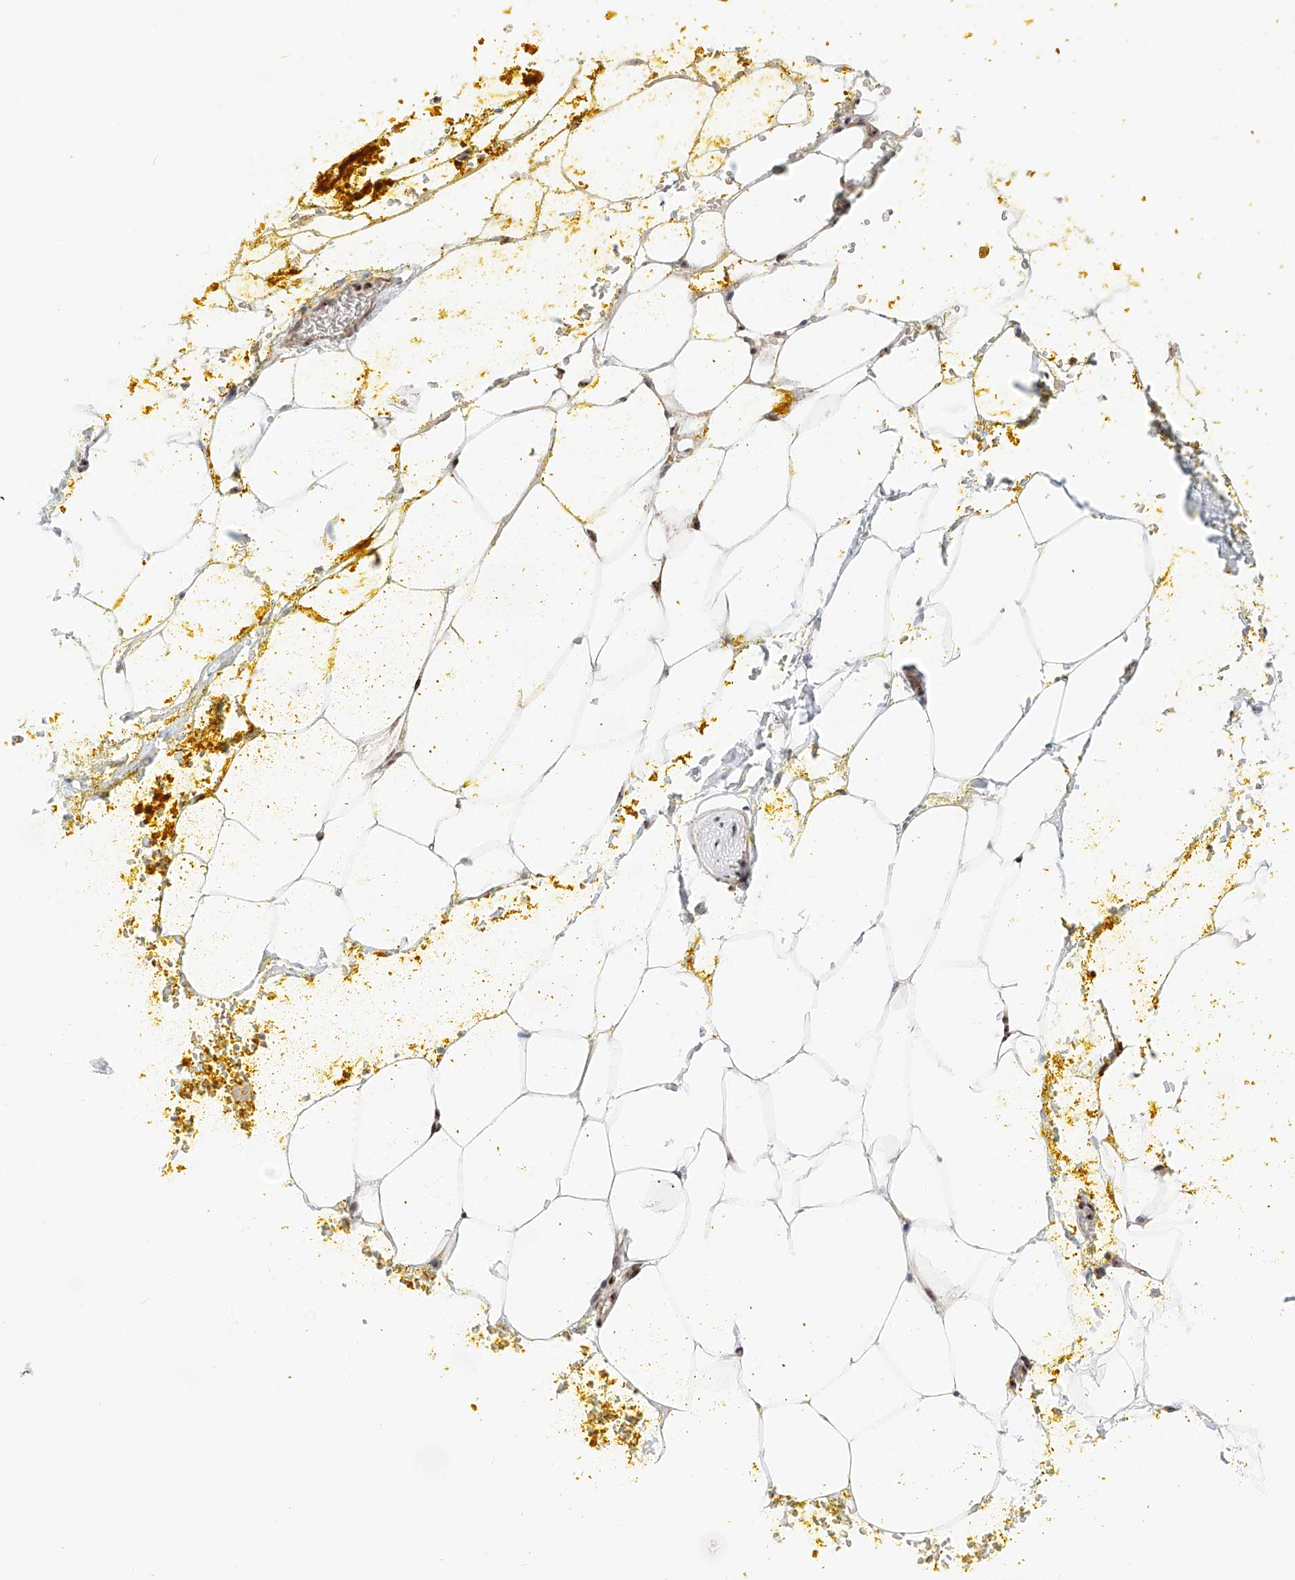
{"staining": {"intensity": "moderate", "quantity": ">75%", "location": "nuclear"}, "tissue": "adipose tissue", "cell_type": "Adipocytes", "image_type": "normal", "snomed": [{"axis": "morphology", "description": "Normal tissue, NOS"}, {"axis": "morphology", "description": "Adenocarcinoma, Low grade"}, {"axis": "topography", "description": "Prostate"}, {"axis": "topography", "description": "Peripheral nerve tissue"}], "caption": "An image of human adipose tissue stained for a protein shows moderate nuclear brown staining in adipocytes.", "gene": "PRUNE2", "patient": {"sex": "male", "age": 63}}